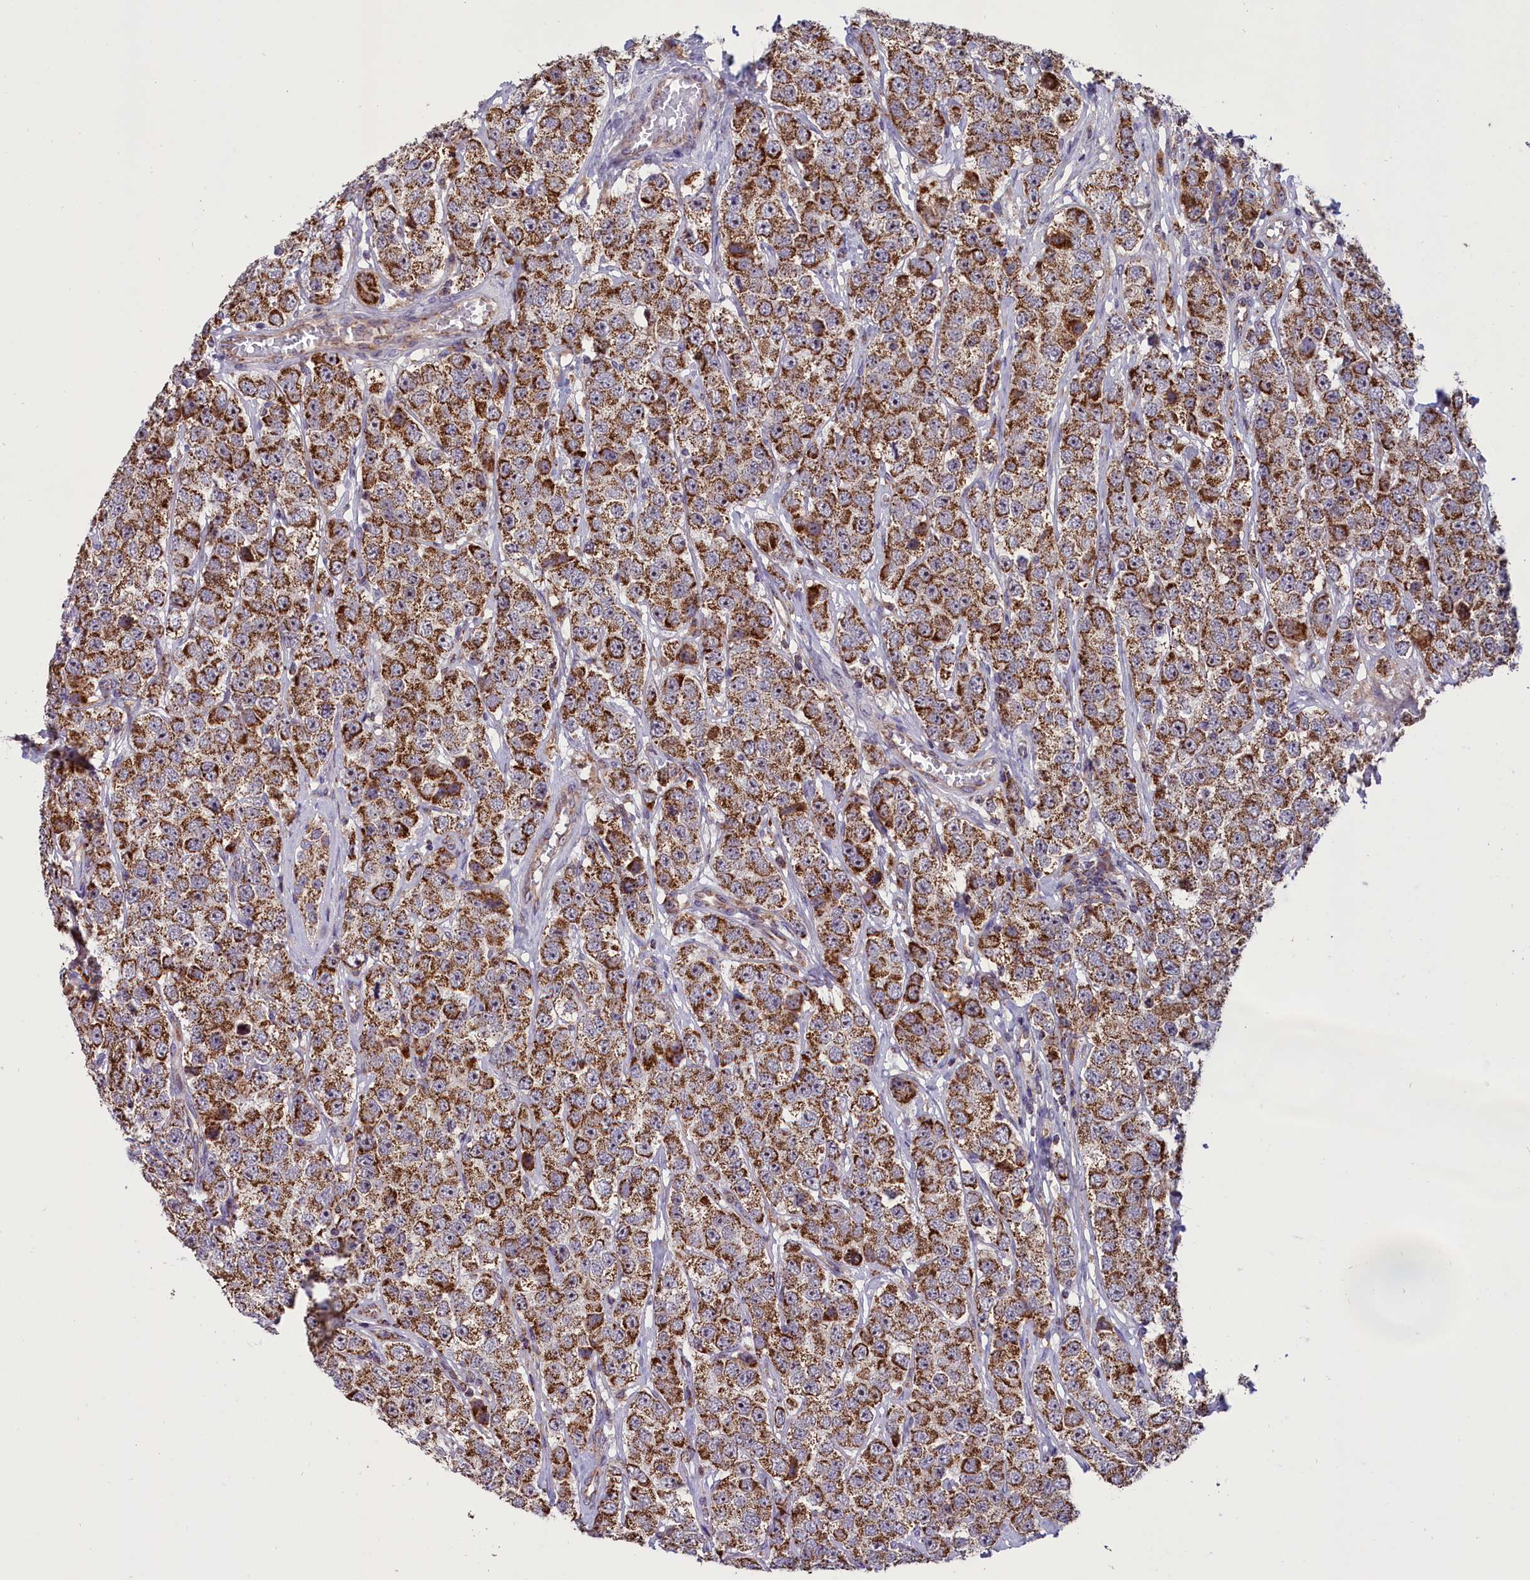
{"staining": {"intensity": "moderate", "quantity": ">75%", "location": "cytoplasmic/membranous"}, "tissue": "testis cancer", "cell_type": "Tumor cells", "image_type": "cancer", "snomed": [{"axis": "morphology", "description": "Seminoma, NOS"}, {"axis": "topography", "description": "Testis"}], "caption": "Testis cancer (seminoma) stained for a protein (brown) demonstrates moderate cytoplasmic/membranous positive staining in about >75% of tumor cells.", "gene": "GLRX5", "patient": {"sex": "male", "age": 28}}